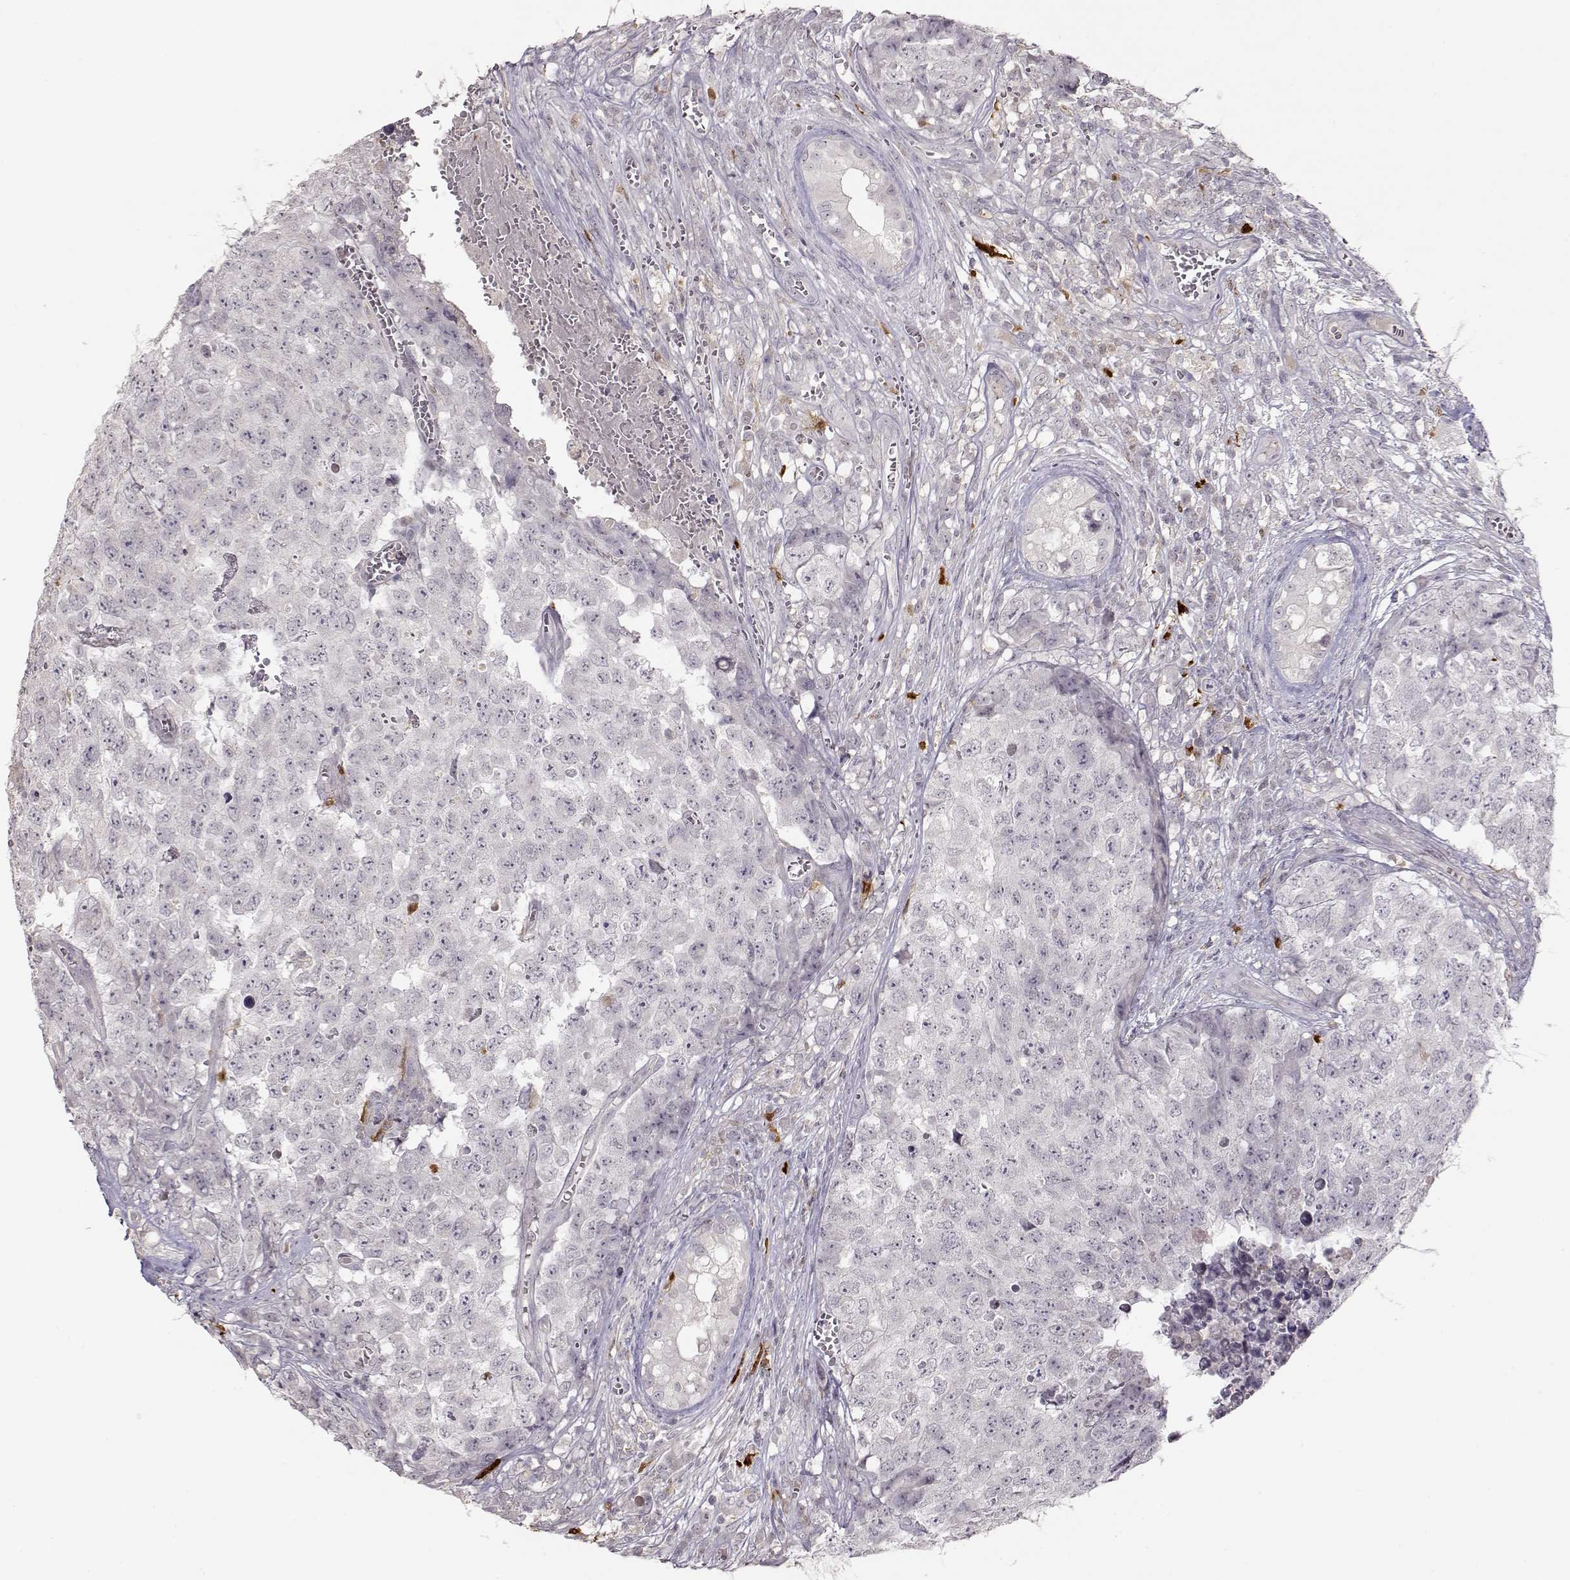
{"staining": {"intensity": "negative", "quantity": "none", "location": "none"}, "tissue": "testis cancer", "cell_type": "Tumor cells", "image_type": "cancer", "snomed": [{"axis": "morphology", "description": "Carcinoma, Embryonal, NOS"}, {"axis": "topography", "description": "Testis"}], "caption": "Immunohistochemical staining of testis embryonal carcinoma displays no significant staining in tumor cells.", "gene": "S100B", "patient": {"sex": "male", "age": 23}}